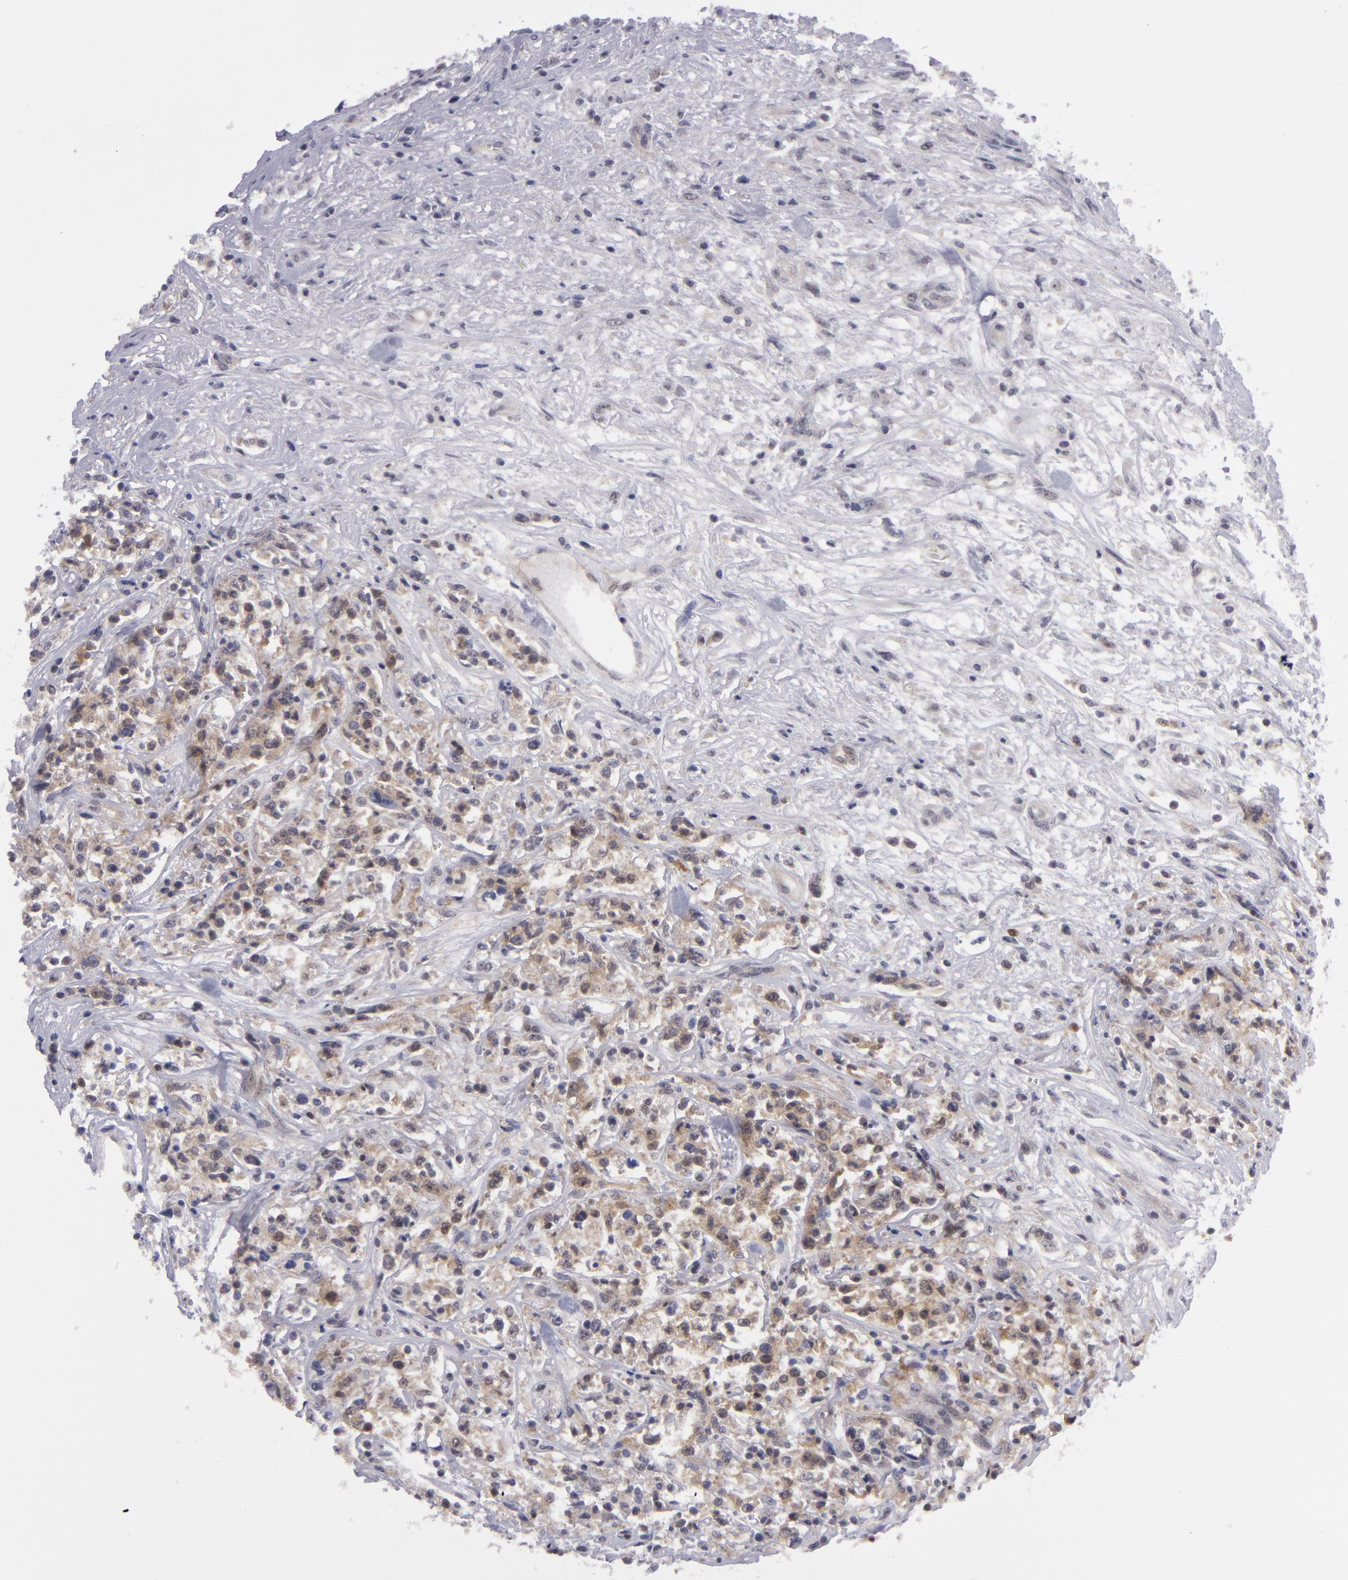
{"staining": {"intensity": "moderate", "quantity": ">75%", "location": "cytoplasmic/membranous"}, "tissue": "lymphoma", "cell_type": "Tumor cells", "image_type": "cancer", "snomed": [{"axis": "morphology", "description": "Malignant lymphoma, non-Hodgkin's type, Low grade"}, {"axis": "topography", "description": "Small intestine"}], "caption": "A histopathology image of human lymphoma stained for a protein shows moderate cytoplasmic/membranous brown staining in tumor cells. (DAB IHC with brightfield microscopy, high magnification).", "gene": "BCL10", "patient": {"sex": "female", "age": 59}}